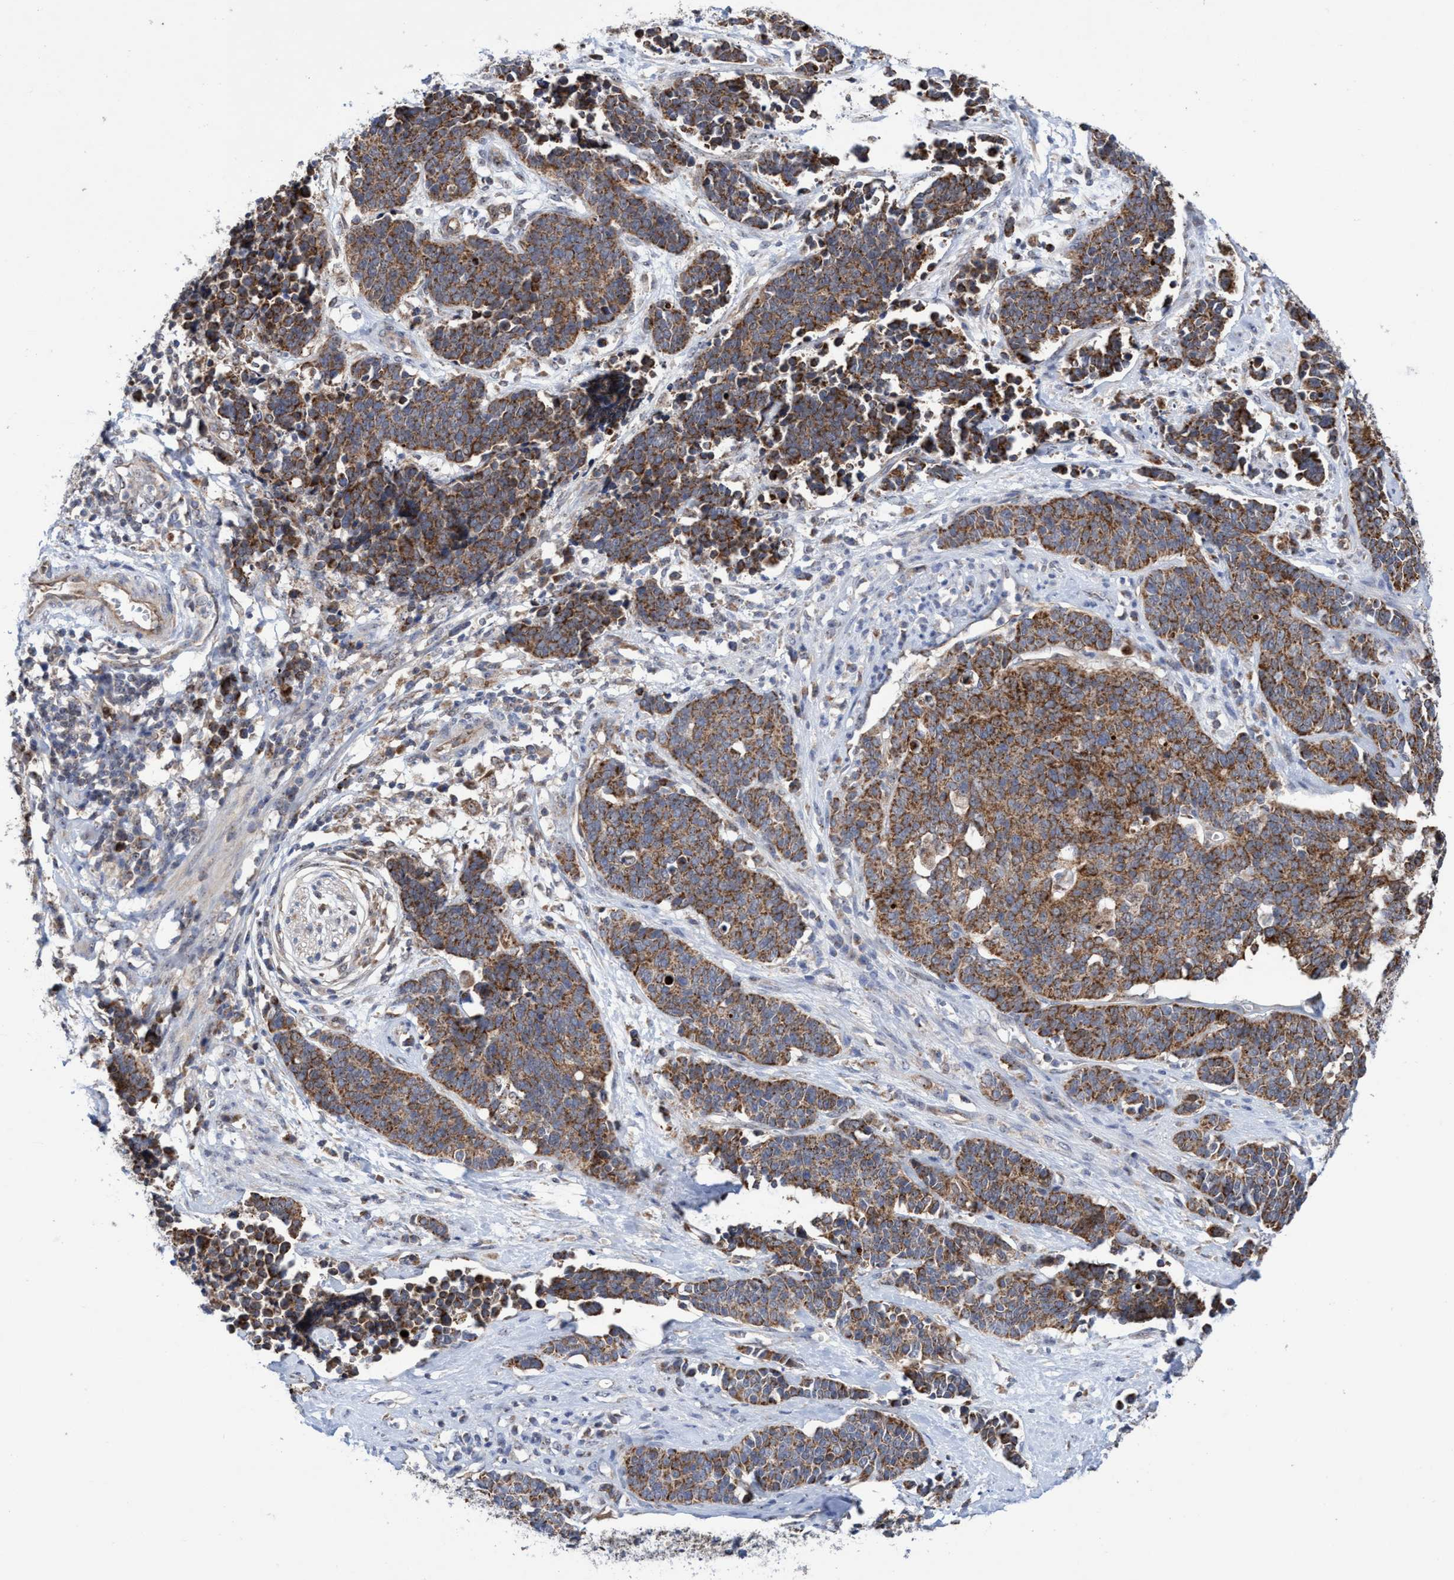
{"staining": {"intensity": "strong", "quantity": ">75%", "location": "cytoplasmic/membranous"}, "tissue": "cervical cancer", "cell_type": "Tumor cells", "image_type": "cancer", "snomed": [{"axis": "morphology", "description": "Squamous cell carcinoma, NOS"}, {"axis": "topography", "description": "Cervix"}], "caption": "A histopathology image of cervical cancer (squamous cell carcinoma) stained for a protein displays strong cytoplasmic/membranous brown staining in tumor cells. Ihc stains the protein in brown and the nuclei are stained blue.", "gene": "P2RY14", "patient": {"sex": "female", "age": 35}}